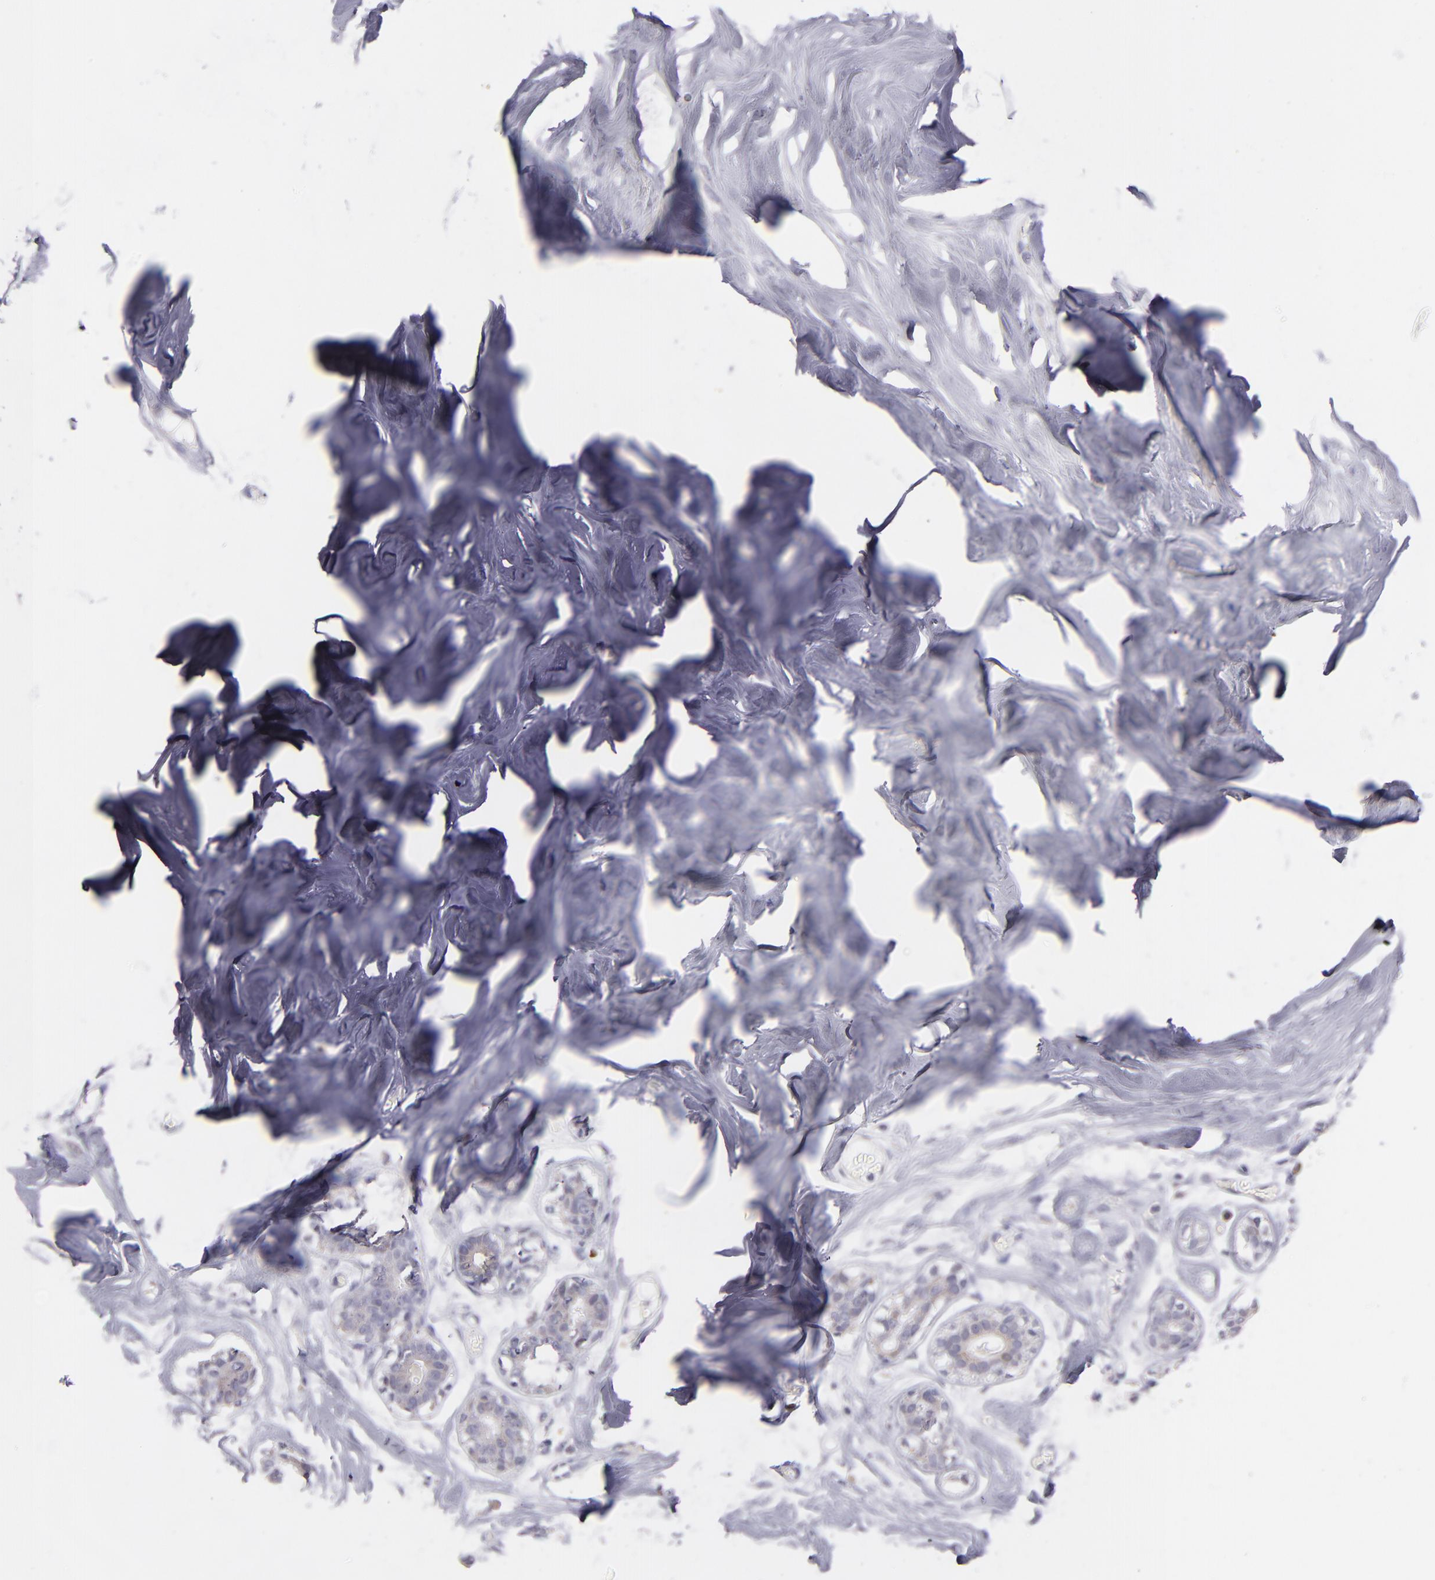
{"staining": {"intensity": "negative", "quantity": "none", "location": "none"}, "tissue": "breast", "cell_type": "Adipocytes", "image_type": "normal", "snomed": [{"axis": "morphology", "description": "Normal tissue, NOS"}, {"axis": "topography", "description": "Breast"}, {"axis": "topography", "description": "Soft tissue"}], "caption": "The immunohistochemistry micrograph has no significant staining in adipocytes of breast.", "gene": "TRAF3", "patient": {"sex": "female", "age": 25}}